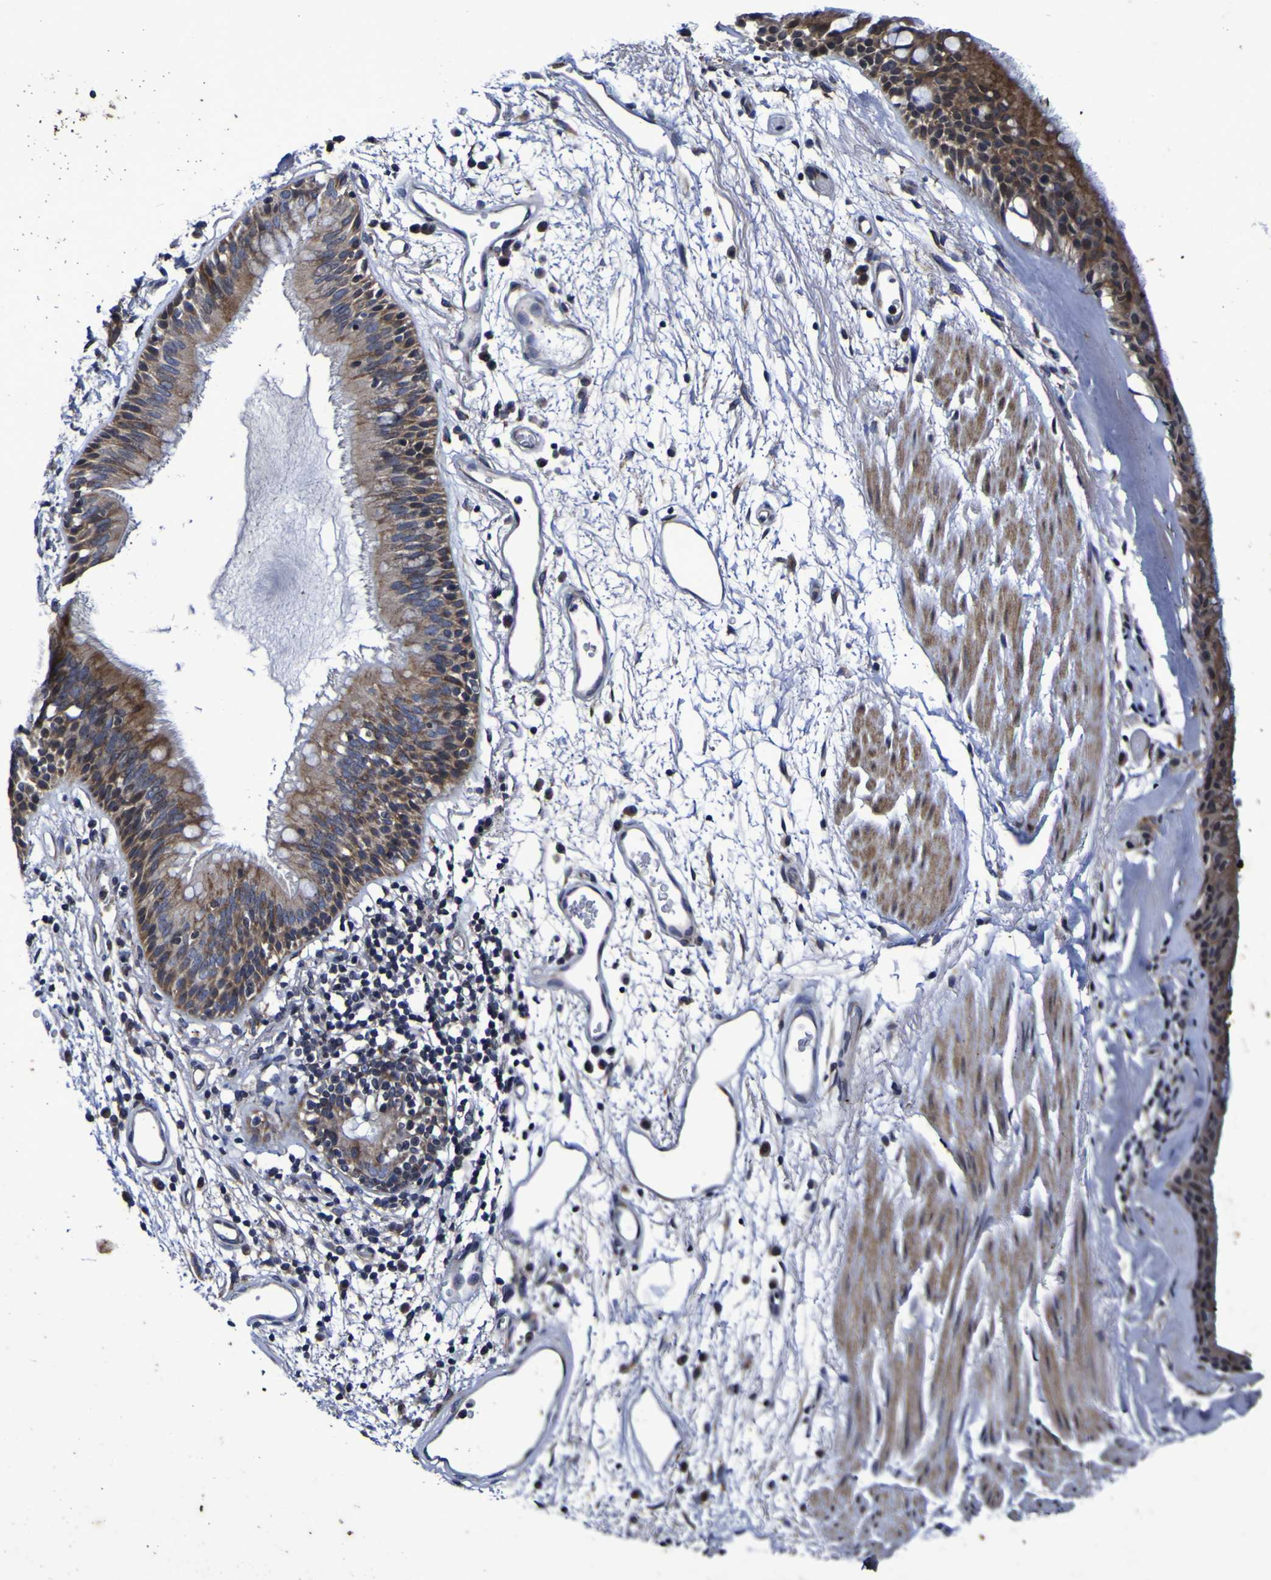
{"staining": {"intensity": "moderate", "quantity": ">75%", "location": "cytoplasmic/membranous"}, "tissue": "bronchus", "cell_type": "Respiratory epithelial cells", "image_type": "normal", "snomed": [{"axis": "morphology", "description": "Normal tissue, NOS"}, {"axis": "morphology", "description": "Adenocarcinoma, NOS"}, {"axis": "topography", "description": "Bronchus"}, {"axis": "topography", "description": "Lung"}], "caption": "Moderate cytoplasmic/membranous staining for a protein is present in about >75% of respiratory epithelial cells of unremarkable bronchus using immunohistochemistry (IHC).", "gene": "P3H1", "patient": {"sex": "female", "age": 54}}